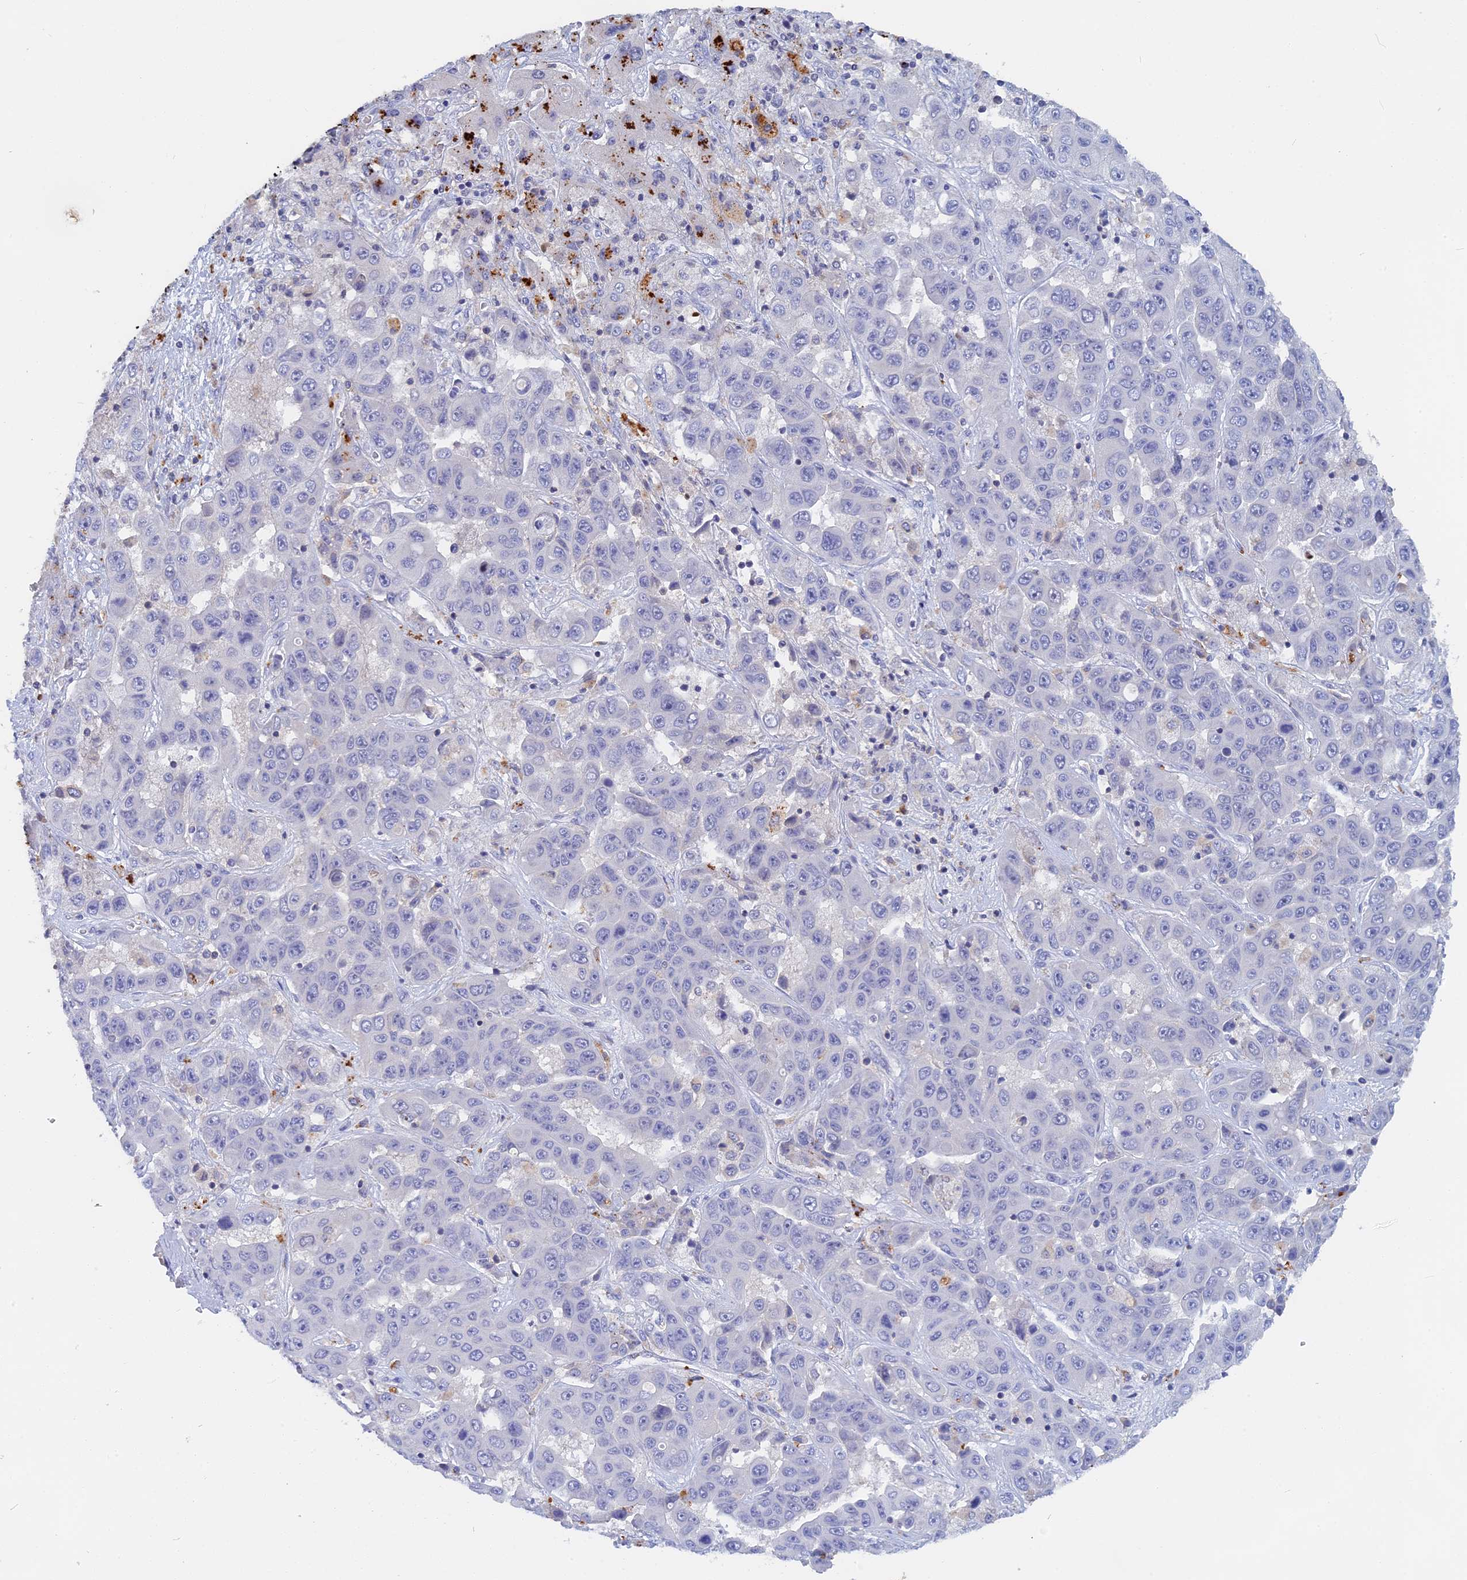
{"staining": {"intensity": "negative", "quantity": "none", "location": "none"}, "tissue": "liver cancer", "cell_type": "Tumor cells", "image_type": "cancer", "snomed": [{"axis": "morphology", "description": "Cholangiocarcinoma"}, {"axis": "topography", "description": "Liver"}], "caption": "The histopathology image demonstrates no significant expression in tumor cells of liver cancer (cholangiocarcinoma).", "gene": "ACP7", "patient": {"sex": "female", "age": 52}}